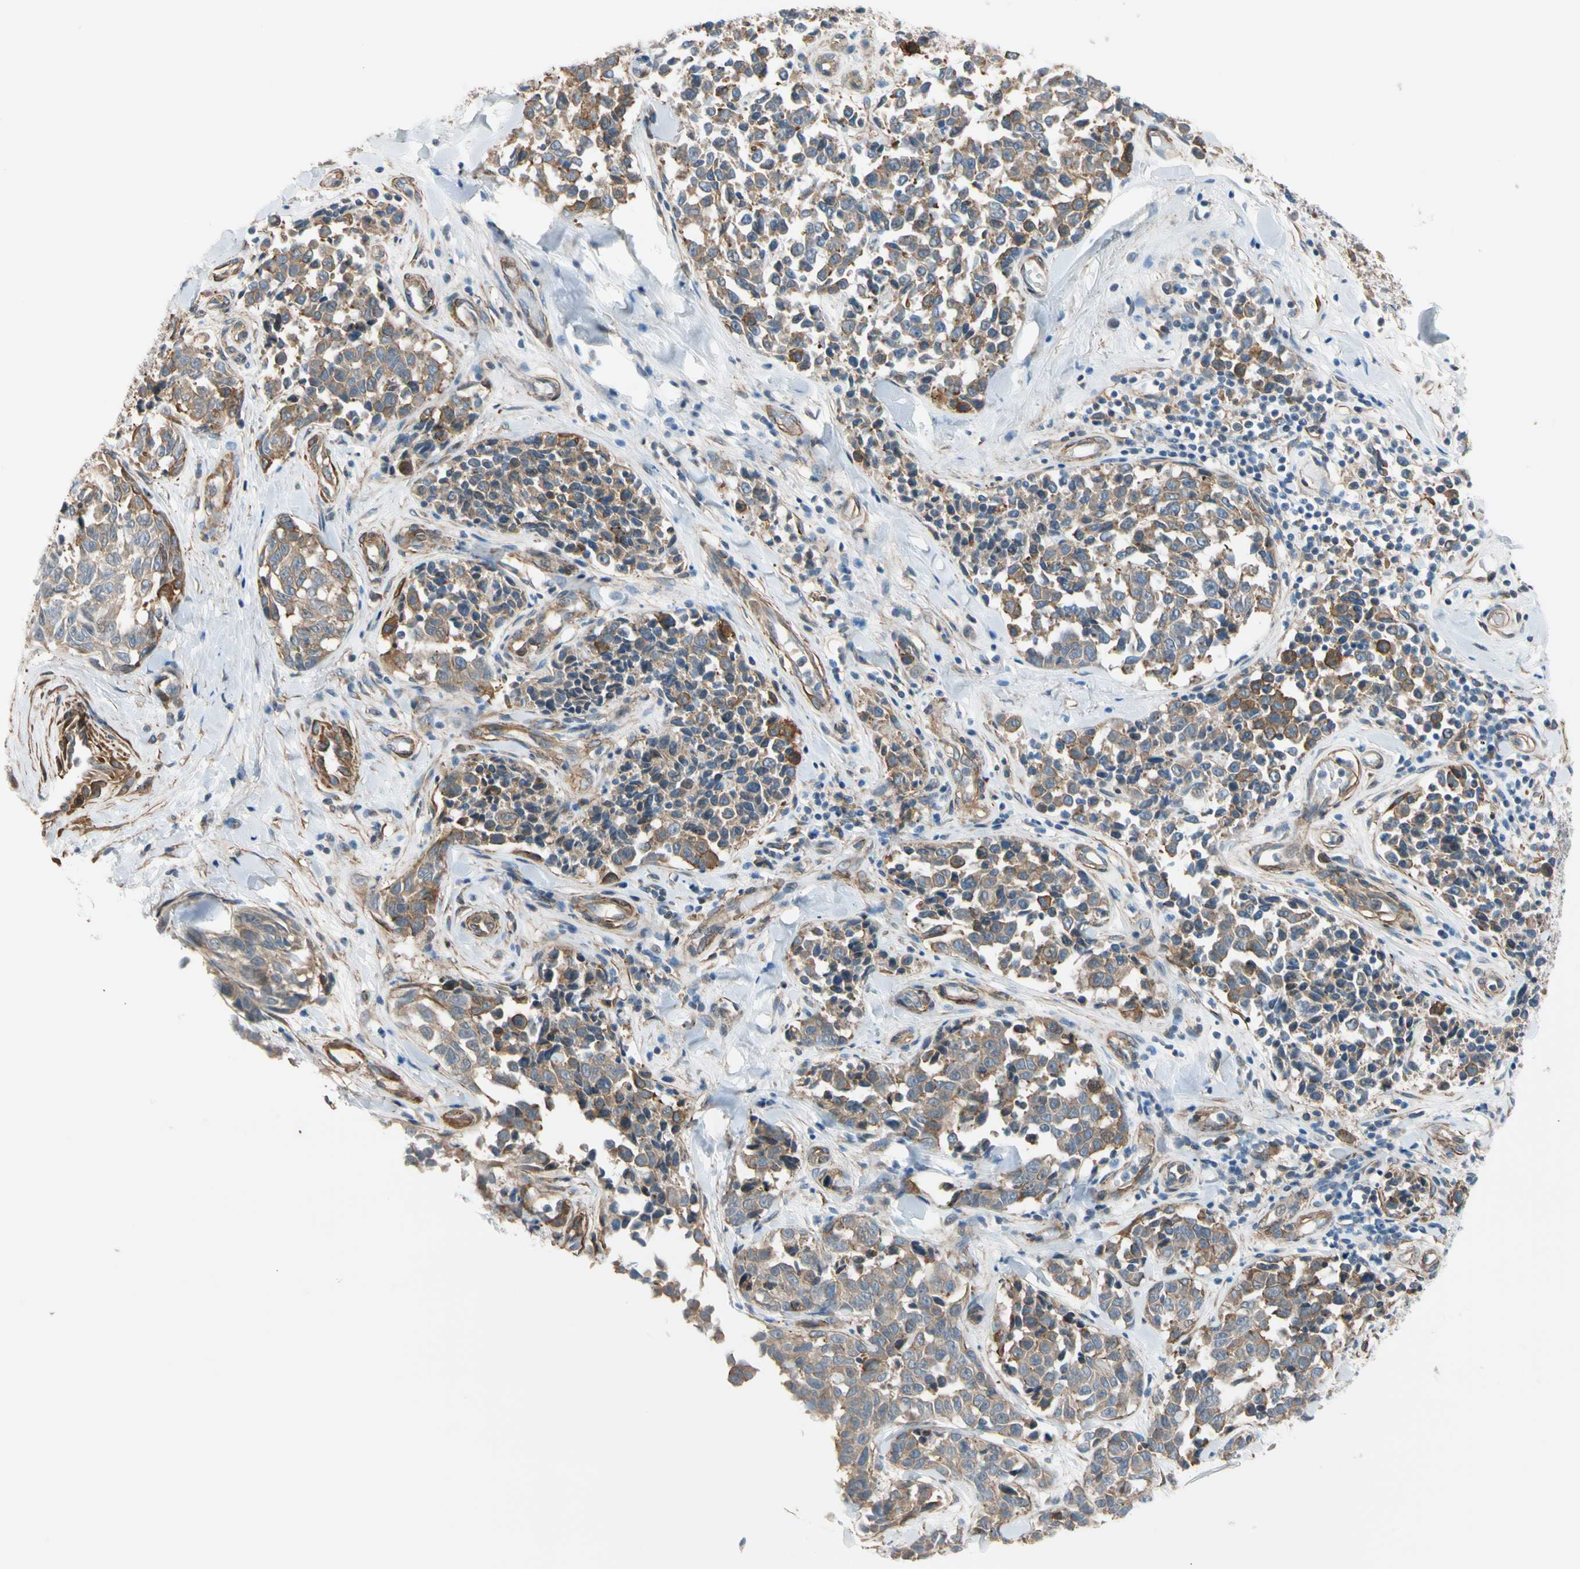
{"staining": {"intensity": "moderate", "quantity": ">75%", "location": "cytoplasmic/membranous"}, "tissue": "melanoma", "cell_type": "Tumor cells", "image_type": "cancer", "snomed": [{"axis": "morphology", "description": "Malignant melanoma, NOS"}, {"axis": "topography", "description": "Skin"}], "caption": "Immunohistochemical staining of melanoma exhibits medium levels of moderate cytoplasmic/membranous protein staining in about >75% of tumor cells. (Stains: DAB in brown, nuclei in blue, Microscopy: brightfield microscopy at high magnification).", "gene": "LIMK2", "patient": {"sex": "female", "age": 64}}